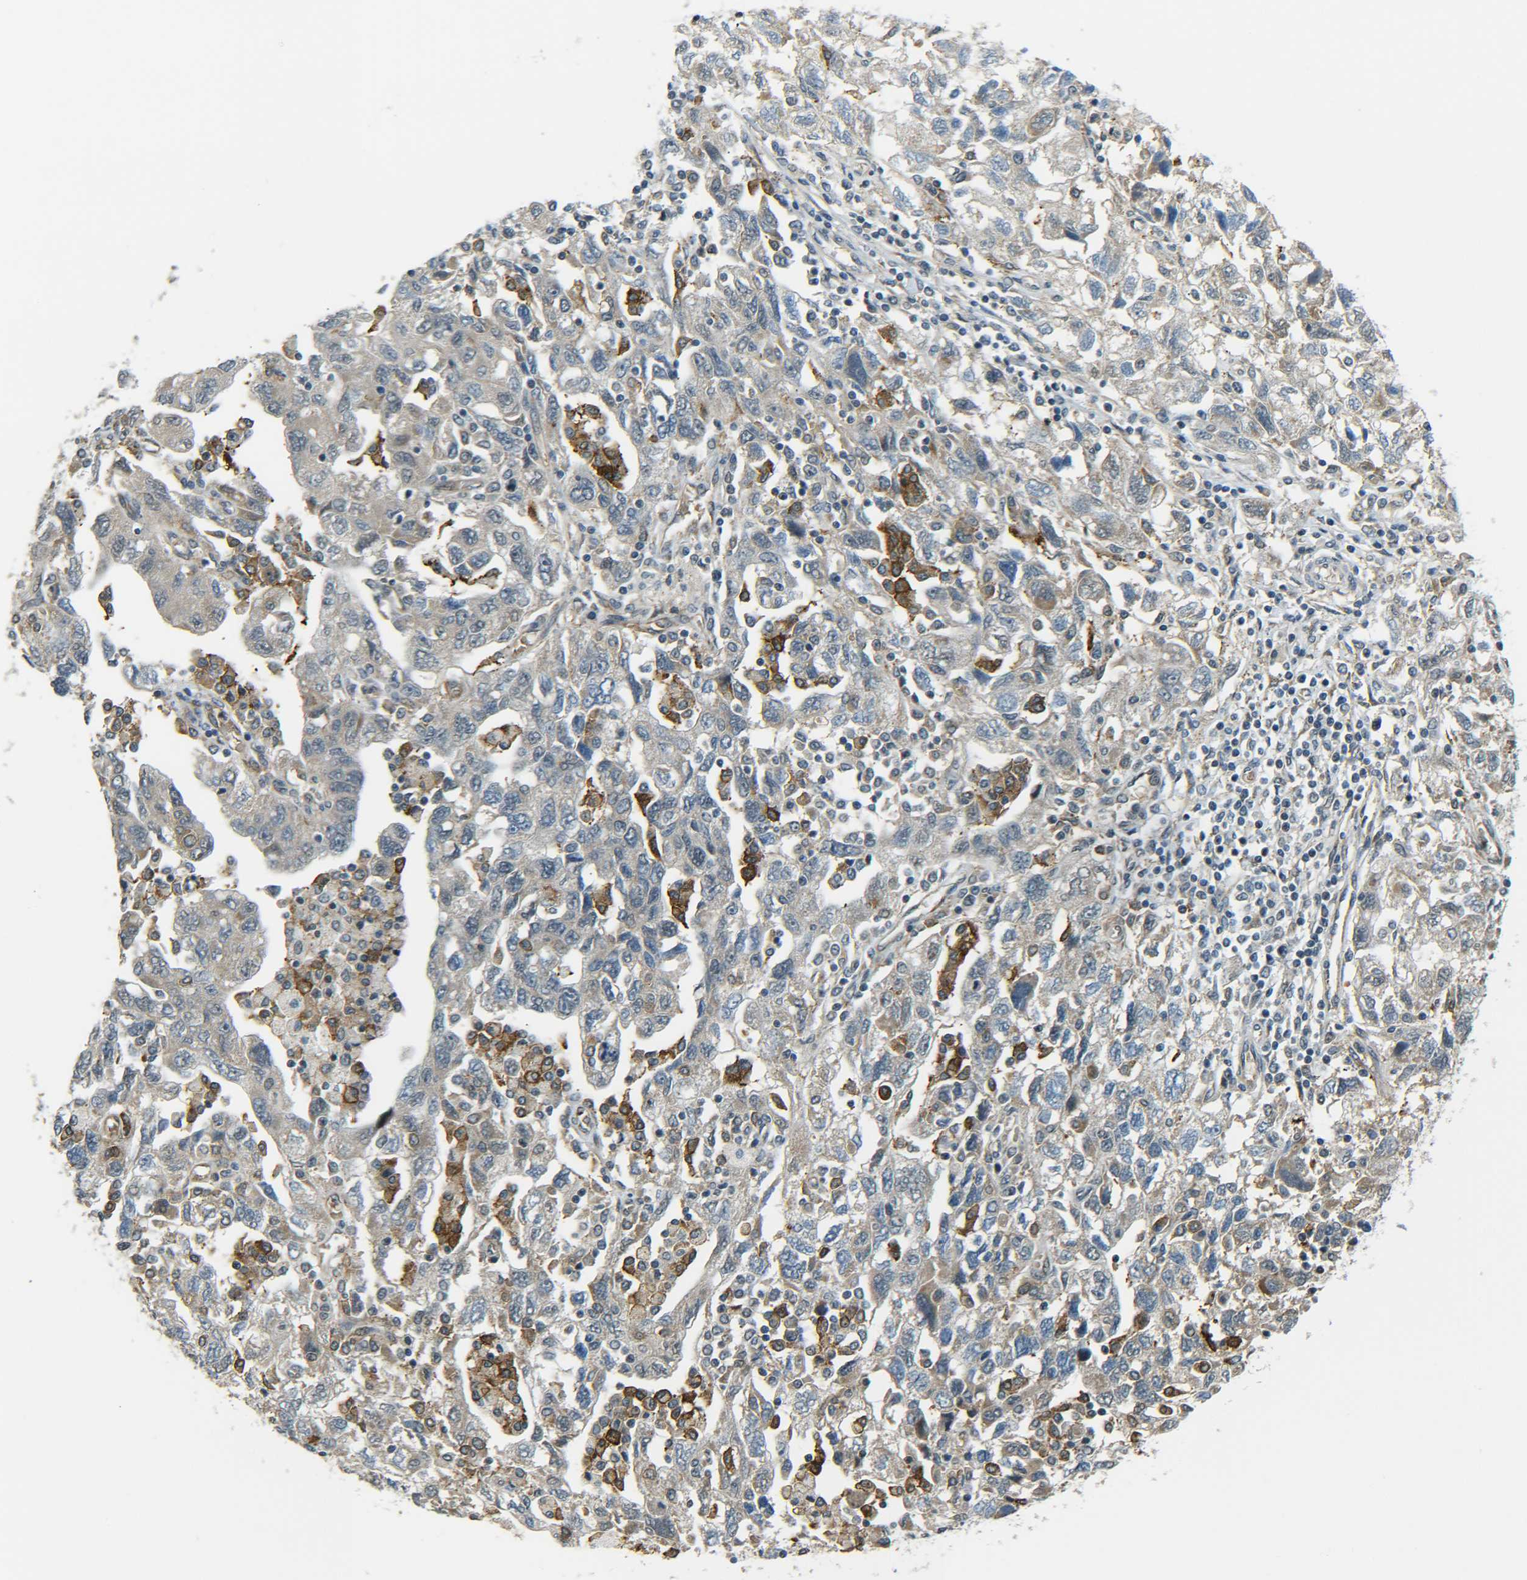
{"staining": {"intensity": "weak", "quantity": "25%-75%", "location": "cytoplasmic/membranous"}, "tissue": "ovarian cancer", "cell_type": "Tumor cells", "image_type": "cancer", "snomed": [{"axis": "morphology", "description": "Carcinoma, NOS"}, {"axis": "morphology", "description": "Cystadenocarcinoma, serous, NOS"}, {"axis": "topography", "description": "Ovary"}], "caption": "Ovarian cancer (serous cystadenocarcinoma) was stained to show a protein in brown. There is low levels of weak cytoplasmic/membranous expression in about 25%-75% of tumor cells.", "gene": "DAB2", "patient": {"sex": "female", "age": 69}}